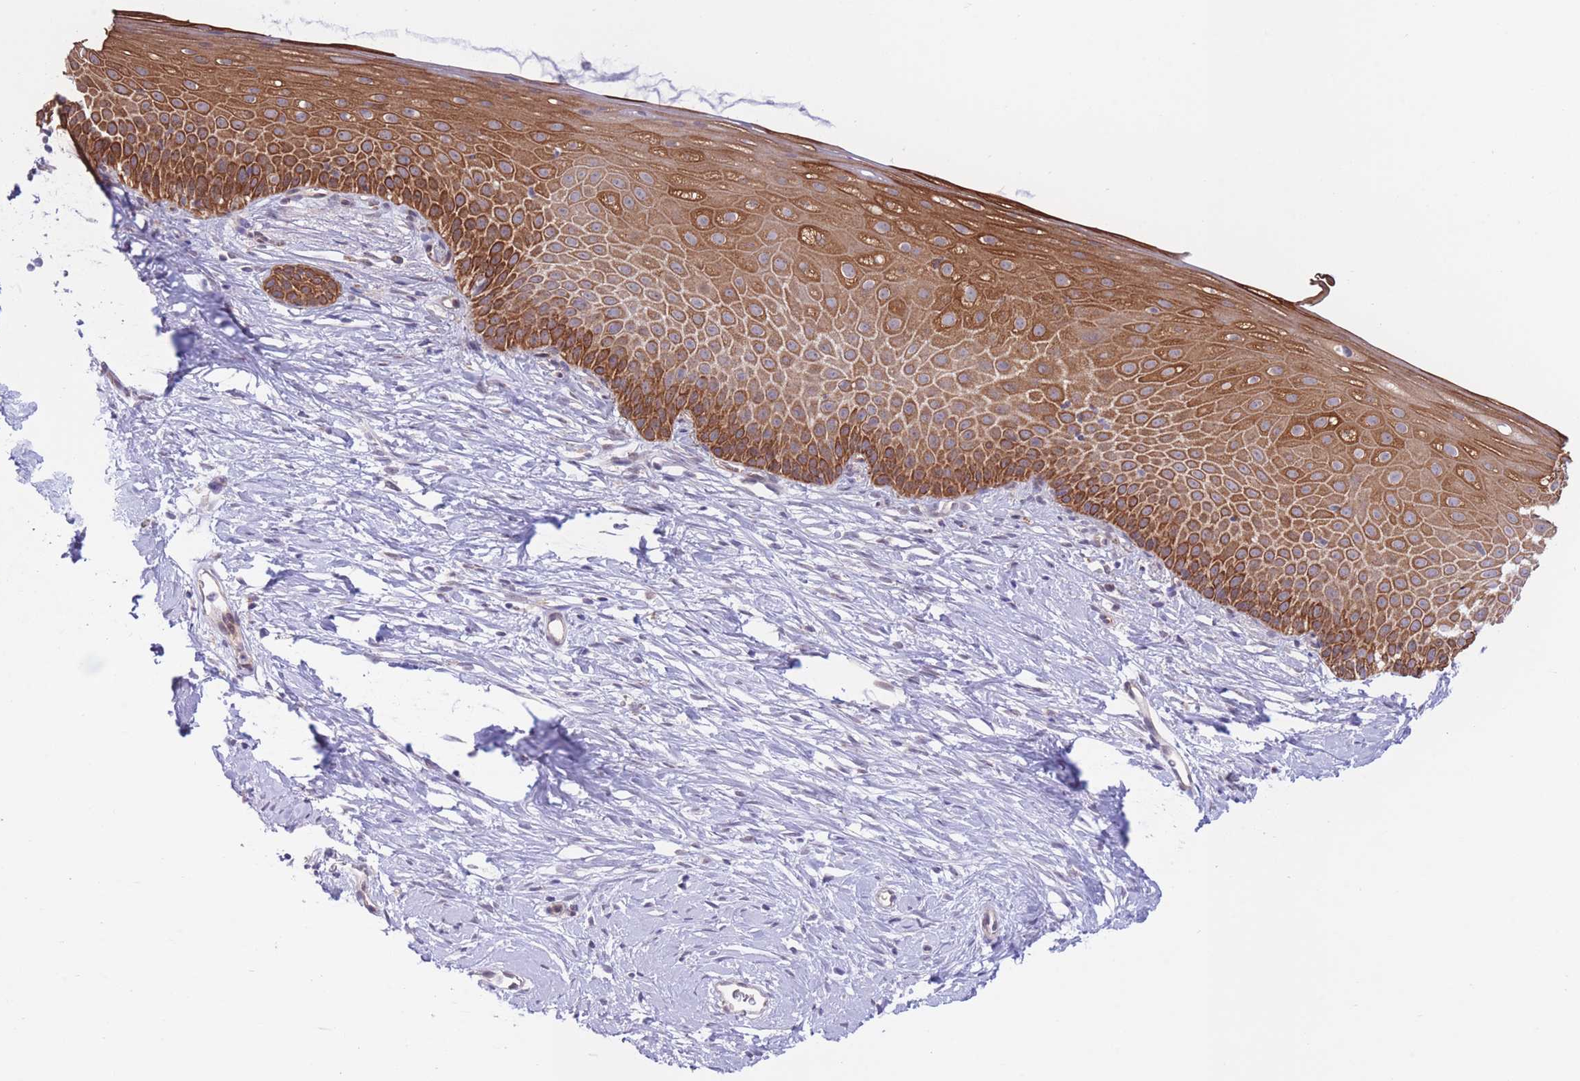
{"staining": {"intensity": "moderate", "quantity": ">75%", "location": "cytoplasmic/membranous"}, "tissue": "cervix", "cell_type": "Glandular cells", "image_type": "normal", "snomed": [{"axis": "morphology", "description": "Normal tissue, NOS"}, {"axis": "topography", "description": "Cervix"}], "caption": "Brown immunohistochemical staining in benign human cervix reveals moderate cytoplasmic/membranous positivity in about >75% of glandular cells. Using DAB (3,3'-diaminobenzidine) (brown) and hematoxylin (blue) stains, captured at high magnification using brightfield microscopy.", "gene": "MRPS31", "patient": {"sex": "female", "age": 57}}